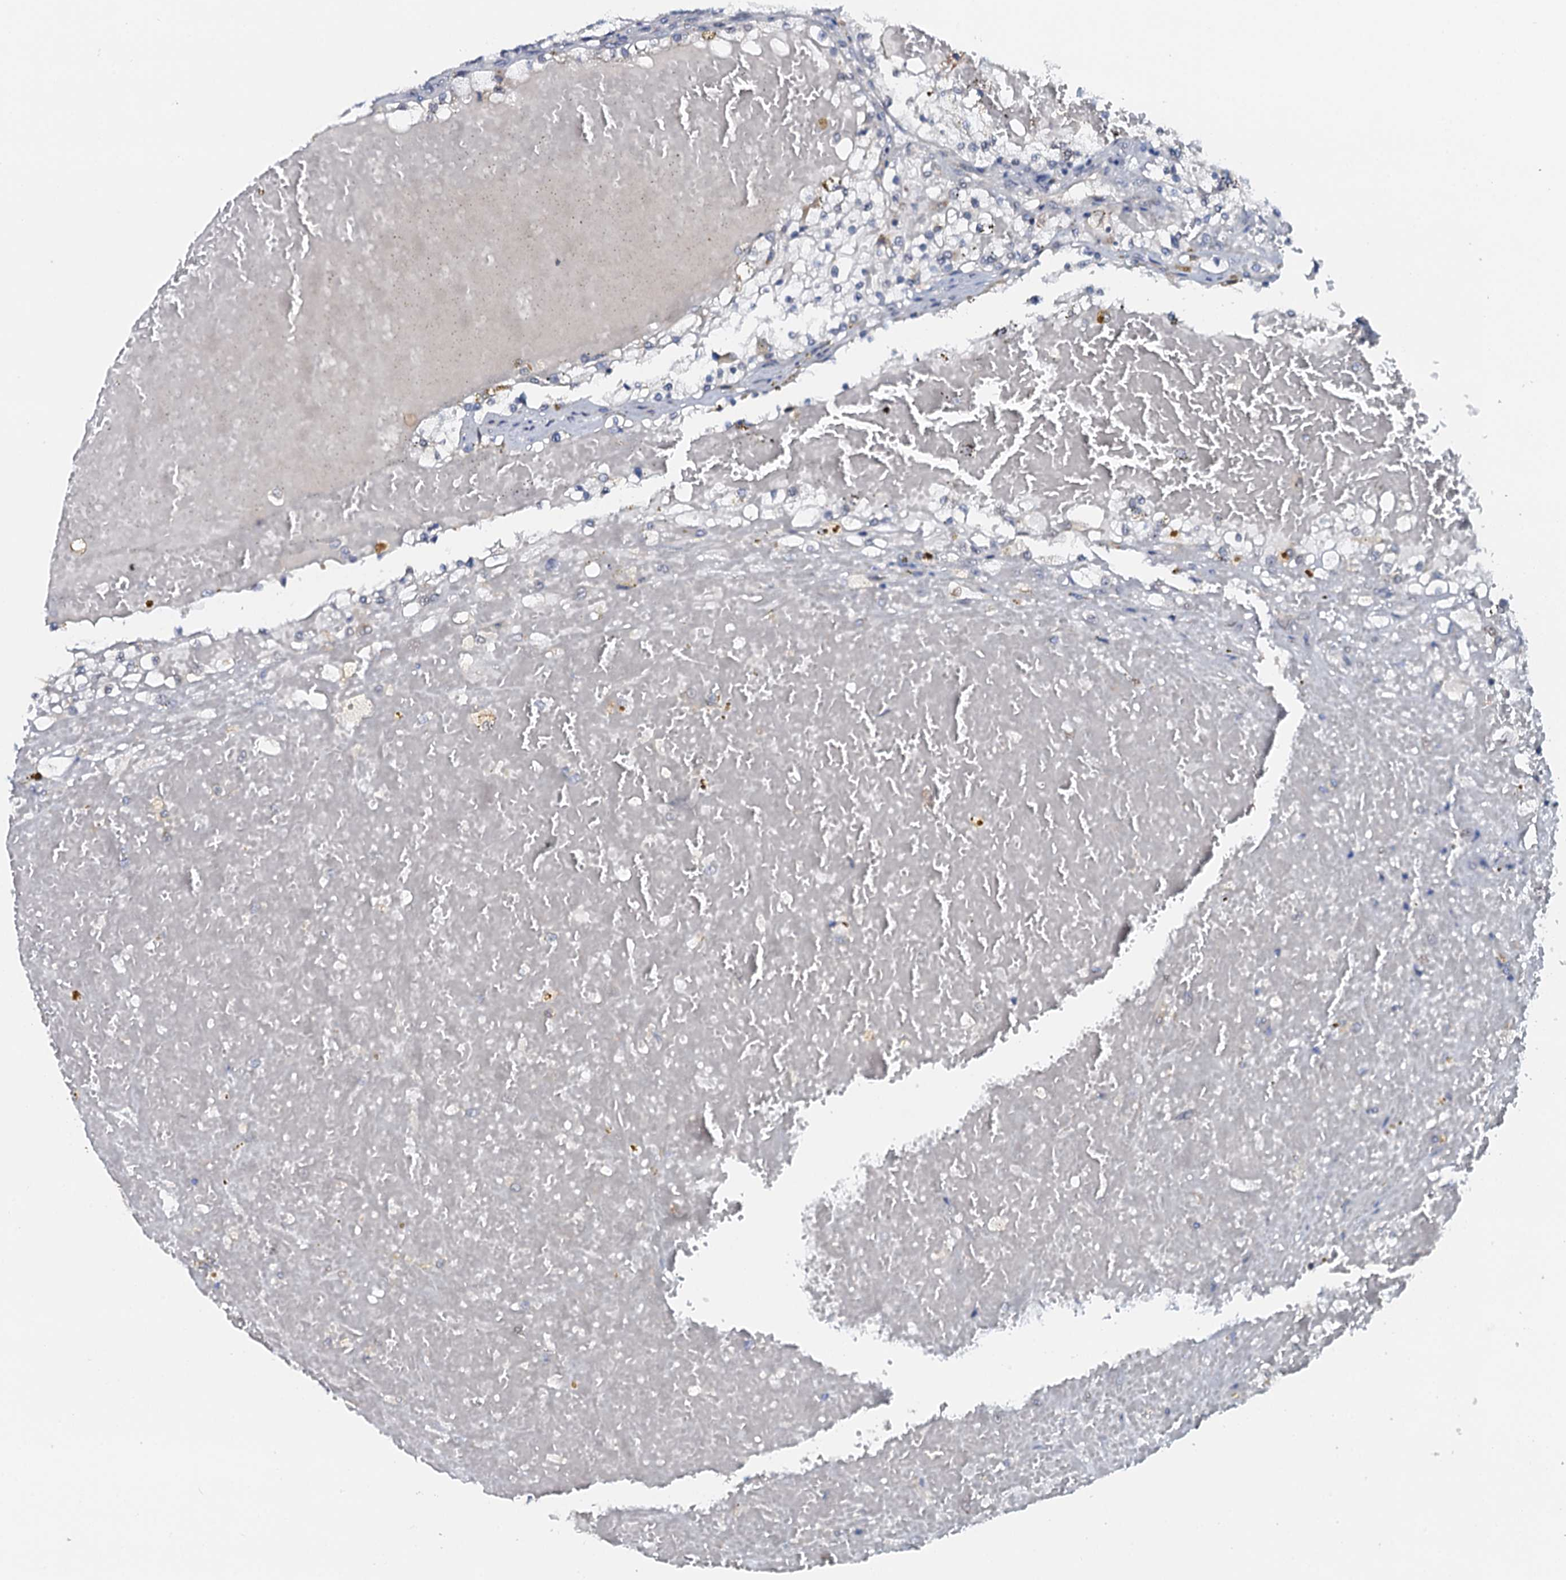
{"staining": {"intensity": "negative", "quantity": "none", "location": "none"}, "tissue": "renal cancer", "cell_type": "Tumor cells", "image_type": "cancer", "snomed": [{"axis": "morphology", "description": "Normal tissue, NOS"}, {"axis": "morphology", "description": "Adenocarcinoma, NOS"}, {"axis": "topography", "description": "Kidney"}], "caption": "A high-resolution photomicrograph shows IHC staining of renal cancer (adenocarcinoma), which displays no significant positivity in tumor cells. (DAB (3,3'-diaminobenzidine) immunohistochemistry with hematoxylin counter stain).", "gene": "SNTA1", "patient": {"sex": "male", "age": 68}}